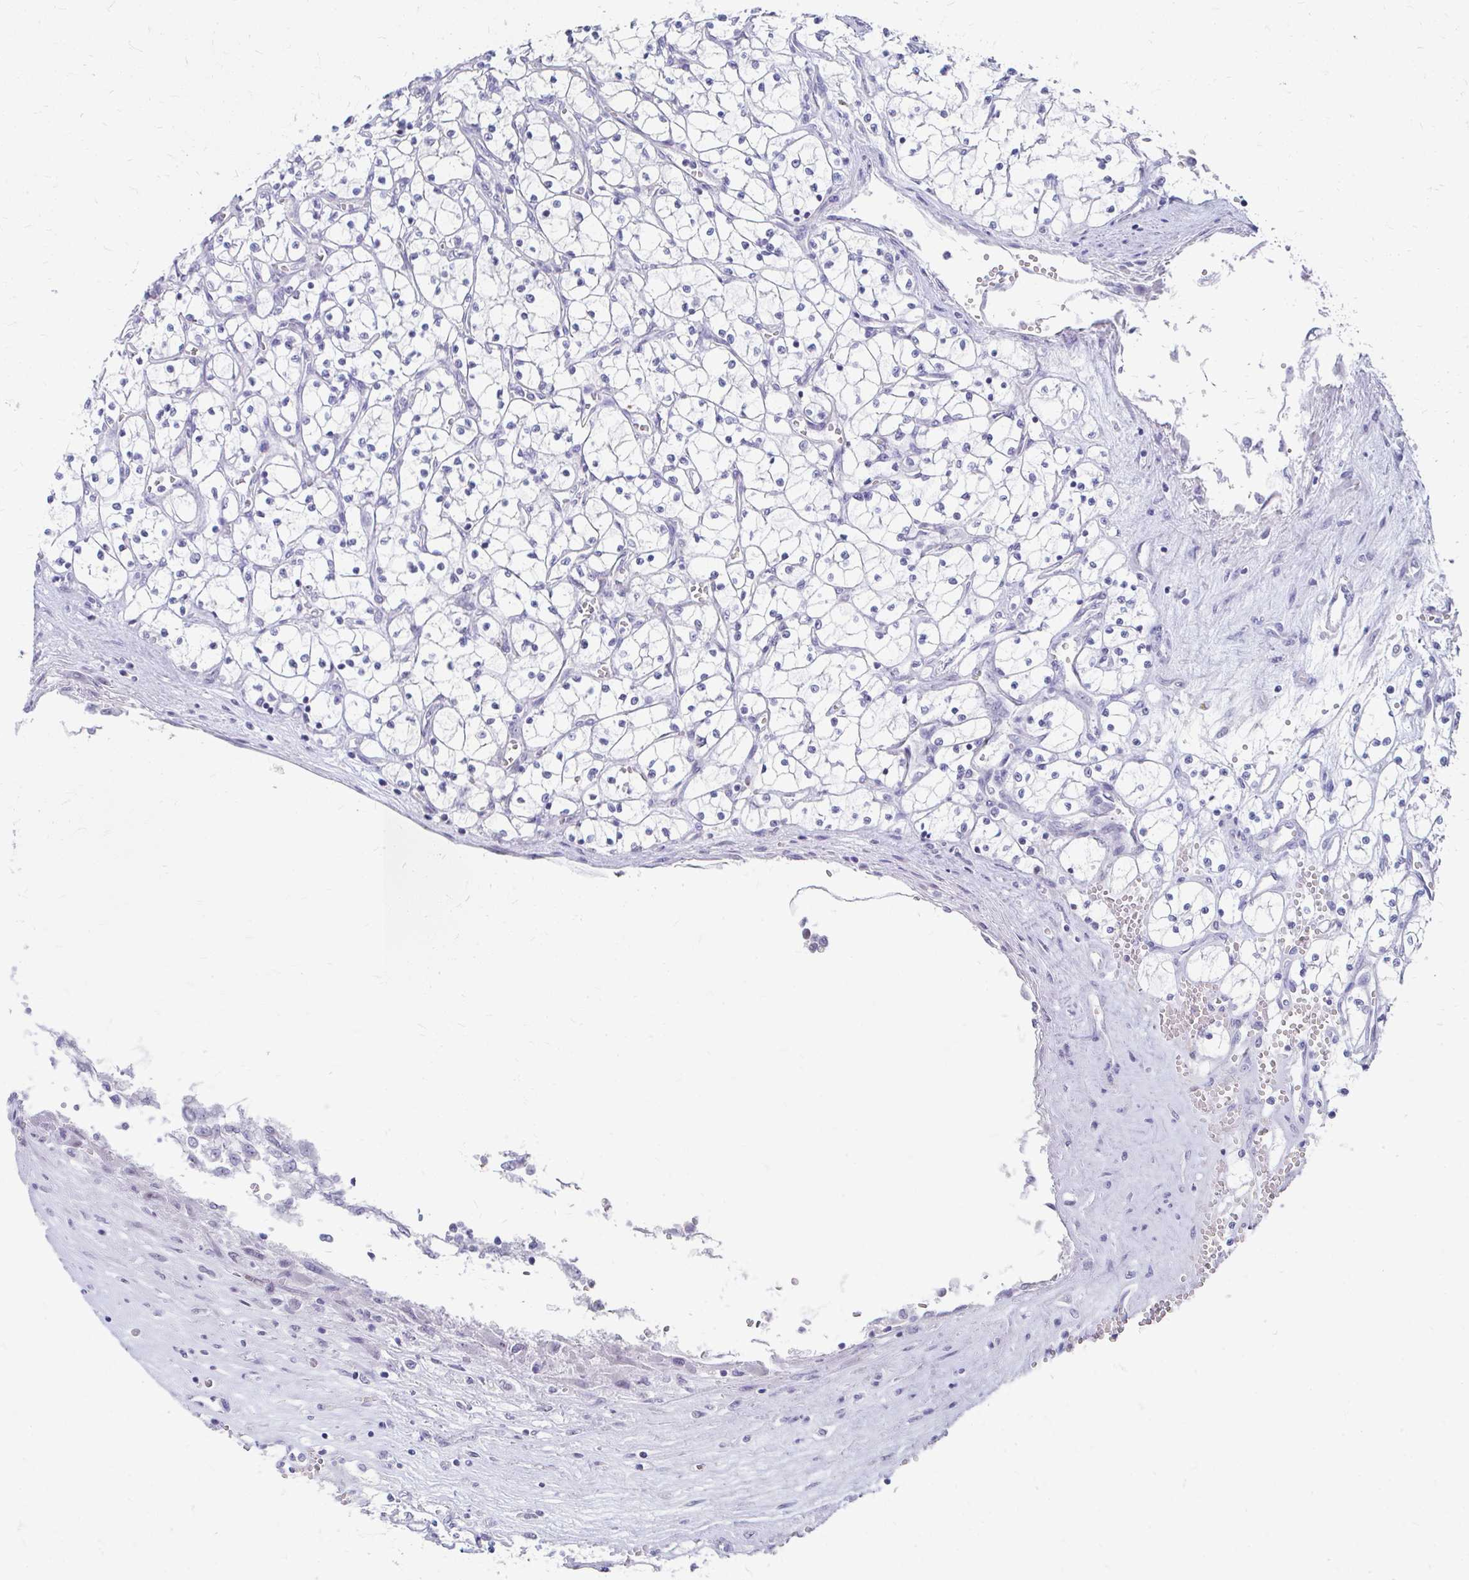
{"staining": {"intensity": "negative", "quantity": "none", "location": "none"}, "tissue": "renal cancer", "cell_type": "Tumor cells", "image_type": "cancer", "snomed": [{"axis": "morphology", "description": "Adenocarcinoma, NOS"}, {"axis": "topography", "description": "Kidney"}], "caption": "High power microscopy photomicrograph of an immunohistochemistry (IHC) micrograph of adenocarcinoma (renal), revealing no significant positivity in tumor cells.", "gene": "GTF2H1", "patient": {"sex": "female", "age": 69}}